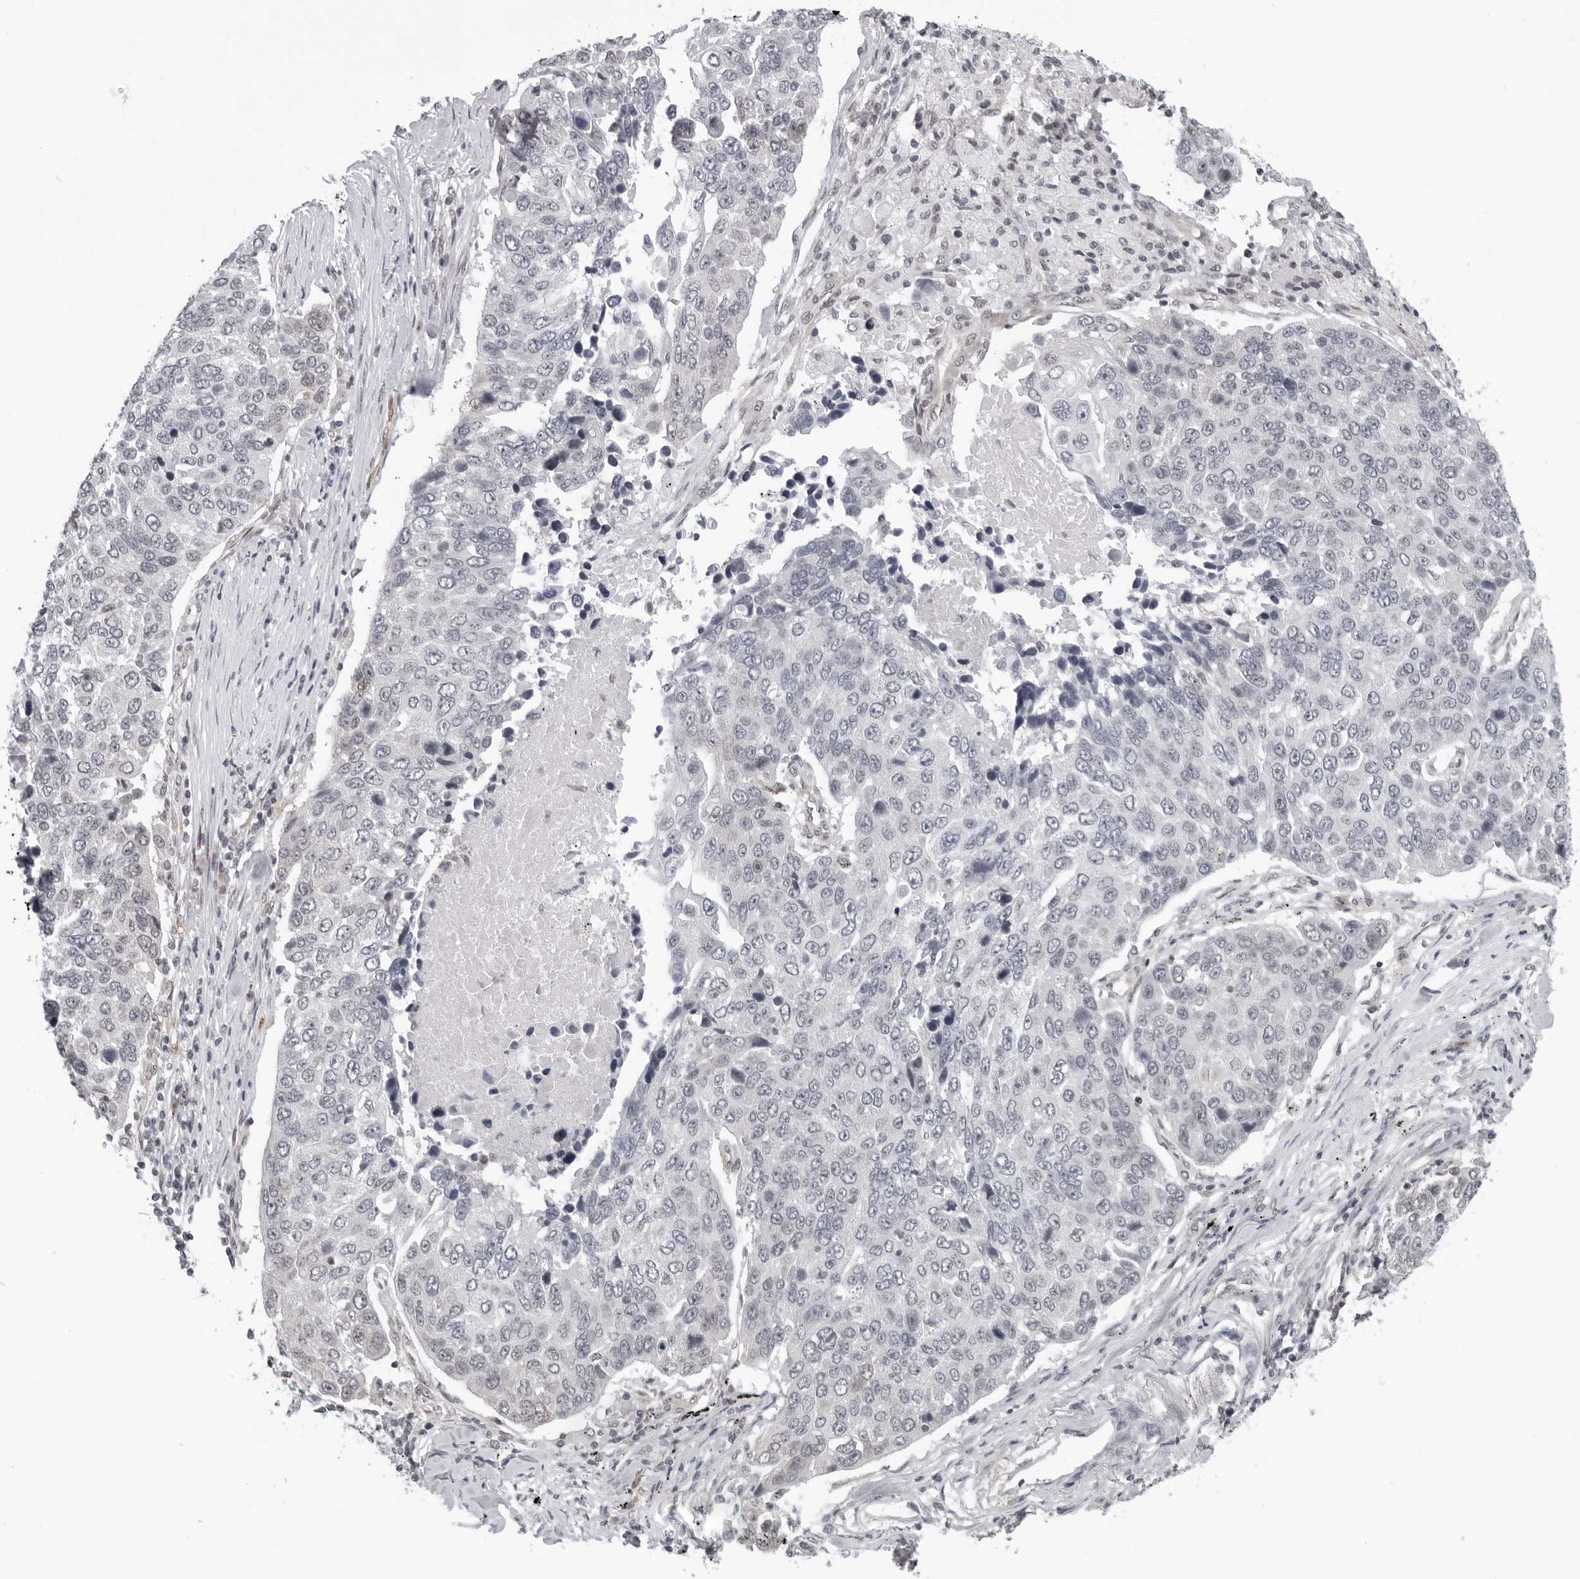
{"staining": {"intensity": "negative", "quantity": "none", "location": "none"}, "tissue": "lung cancer", "cell_type": "Tumor cells", "image_type": "cancer", "snomed": [{"axis": "morphology", "description": "Squamous cell carcinoma, NOS"}, {"axis": "topography", "description": "Lung"}], "caption": "IHC of human lung cancer demonstrates no expression in tumor cells.", "gene": "CASP7", "patient": {"sex": "male", "age": 66}}